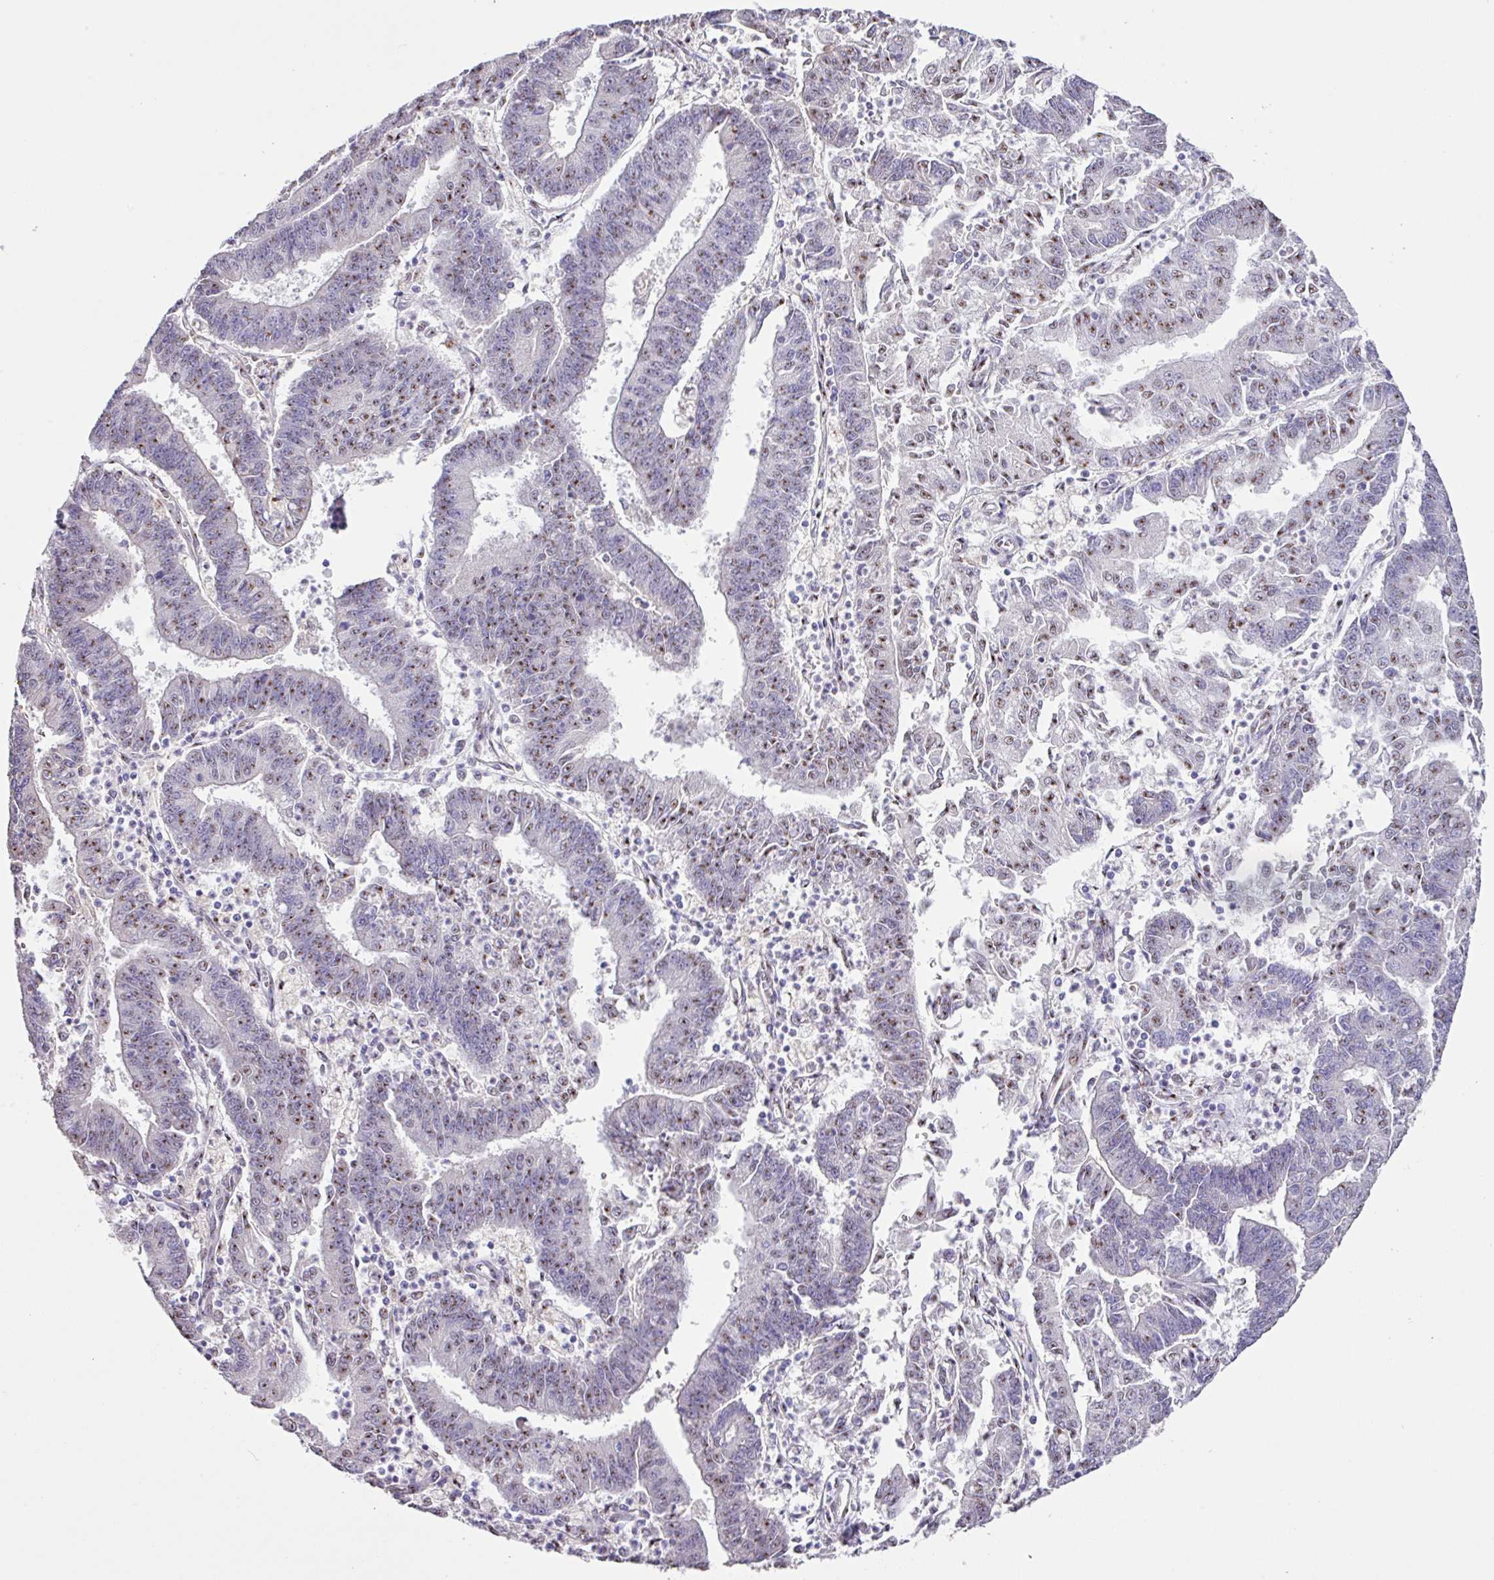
{"staining": {"intensity": "weak", "quantity": "25%-75%", "location": "nuclear"}, "tissue": "endometrial cancer", "cell_type": "Tumor cells", "image_type": "cancer", "snomed": [{"axis": "morphology", "description": "Adenocarcinoma, NOS"}, {"axis": "topography", "description": "Endometrium"}], "caption": "IHC of human endometrial cancer (adenocarcinoma) demonstrates low levels of weak nuclear expression in approximately 25%-75% of tumor cells.", "gene": "ZG16", "patient": {"sex": "female", "age": 73}}